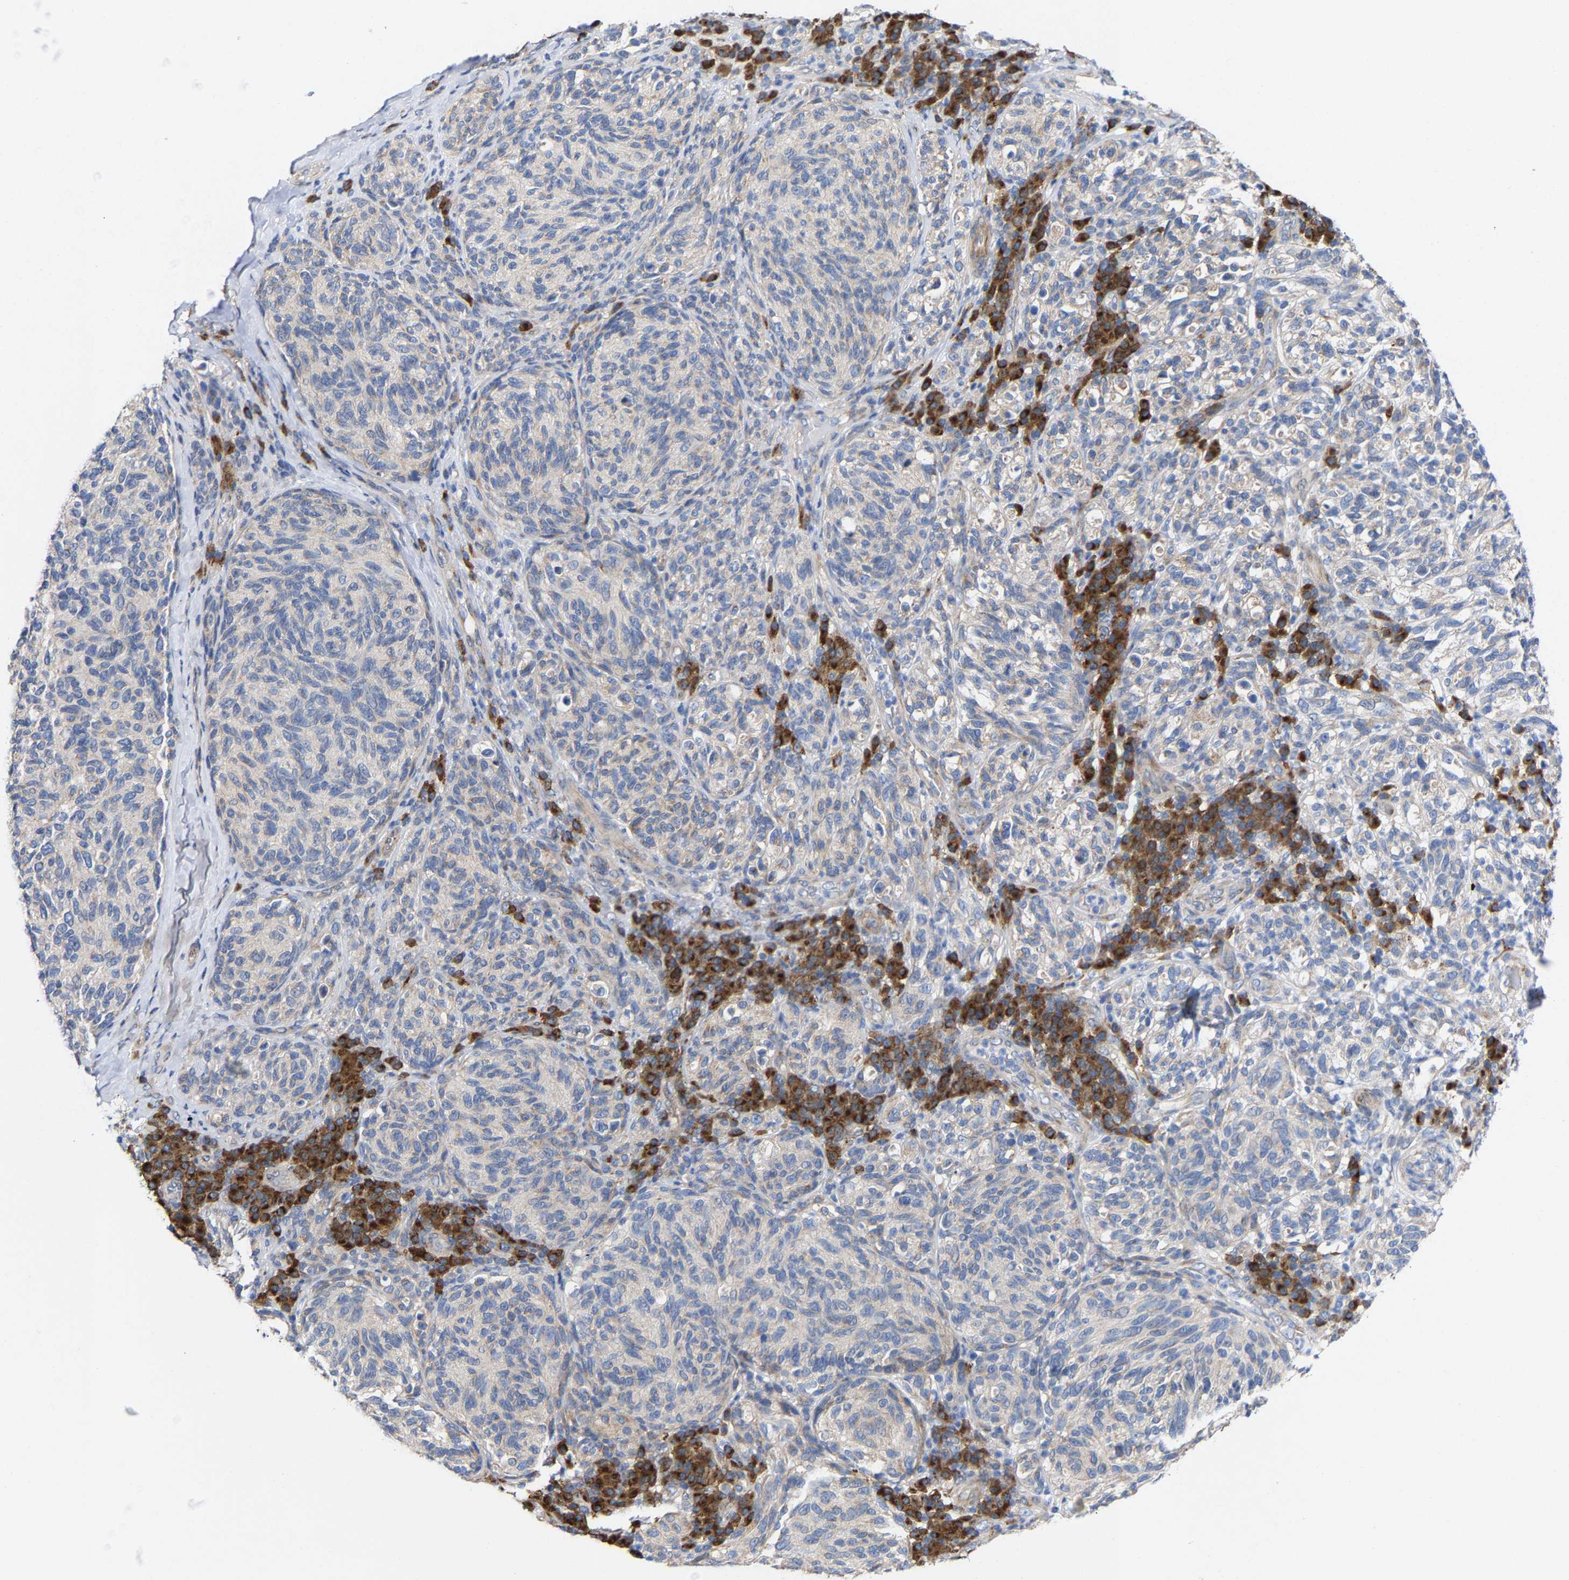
{"staining": {"intensity": "negative", "quantity": "none", "location": "none"}, "tissue": "melanoma", "cell_type": "Tumor cells", "image_type": "cancer", "snomed": [{"axis": "morphology", "description": "Malignant melanoma, NOS"}, {"axis": "topography", "description": "Skin"}], "caption": "This image is of melanoma stained with immunohistochemistry (IHC) to label a protein in brown with the nuclei are counter-stained blue. There is no expression in tumor cells.", "gene": "PPP1R15A", "patient": {"sex": "female", "age": 73}}